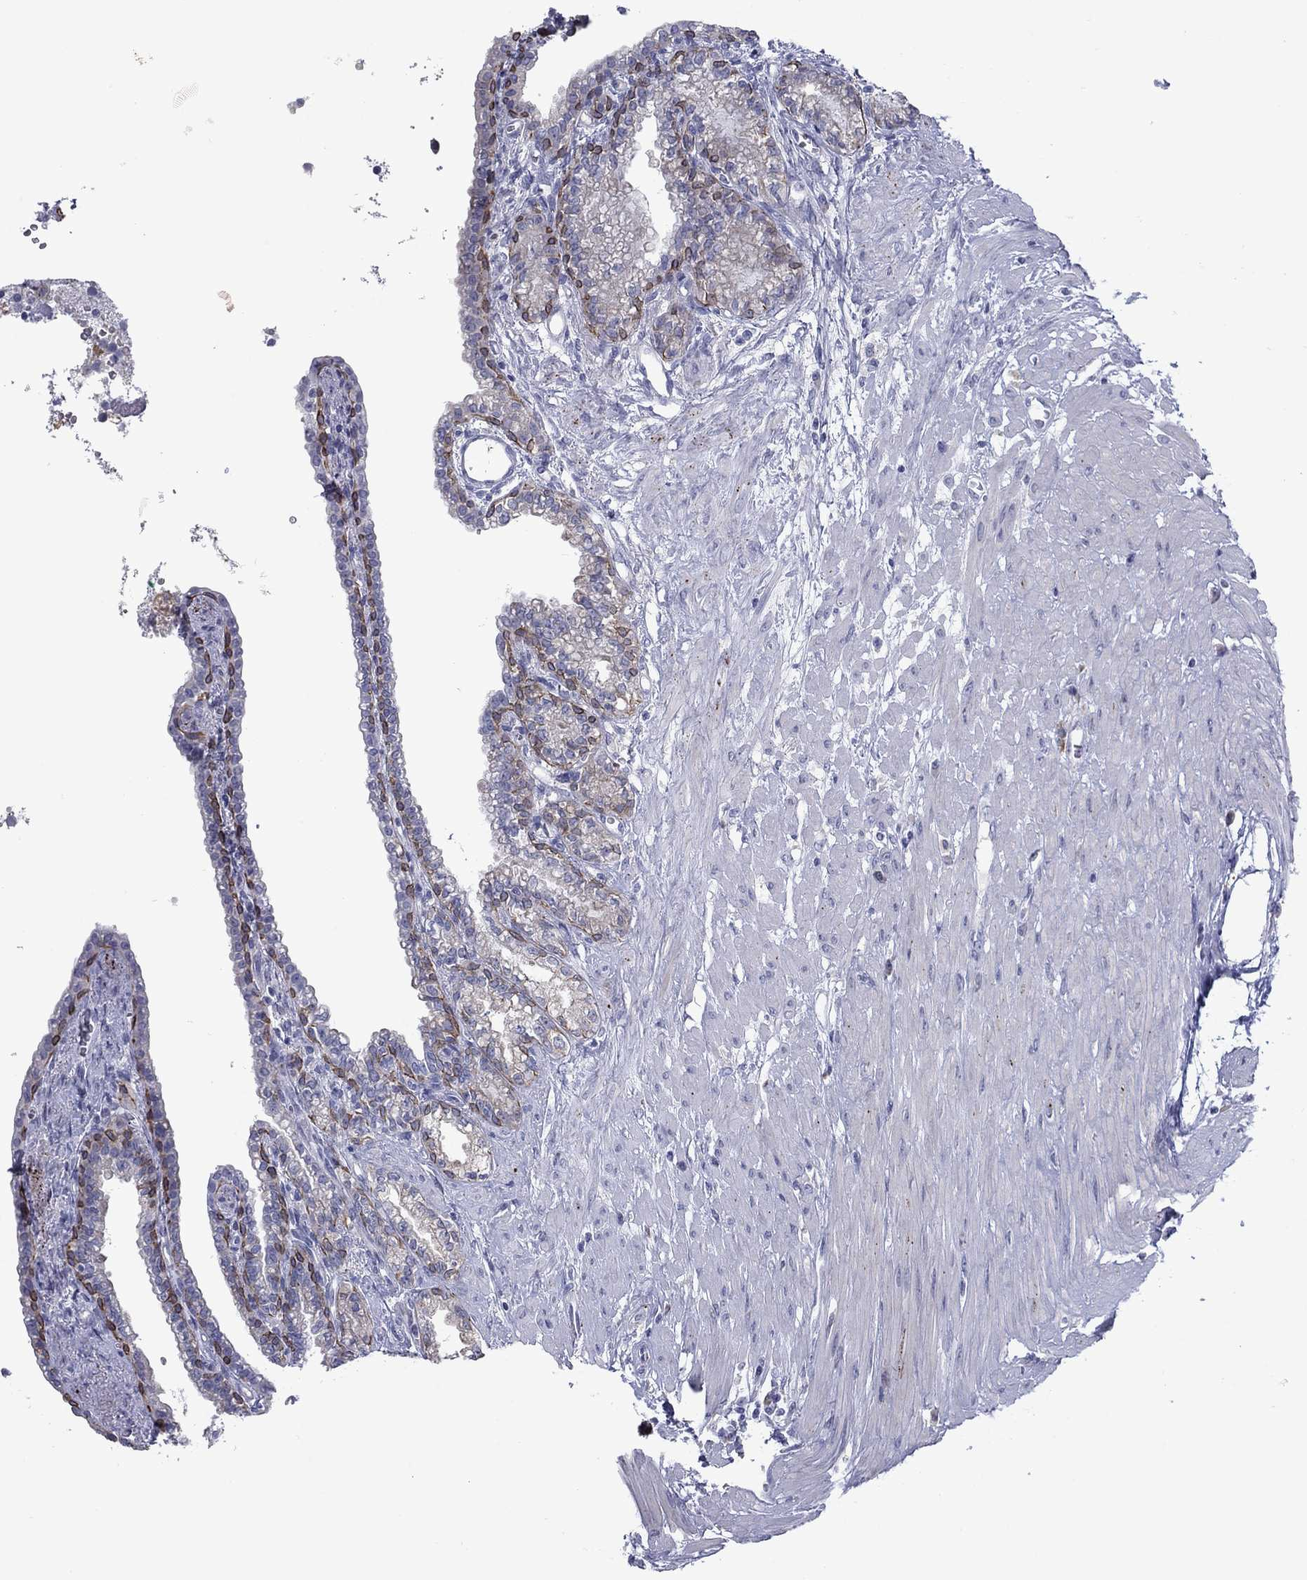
{"staining": {"intensity": "strong", "quantity": "<25%", "location": "cytoplasmic/membranous,nuclear"}, "tissue": "seminal vesicle", "cell_type": "Glandular cells", "image_type": "normal", "snomed": [{"axis": "morphology", "description": "Normal tissue, NOS"}, {"axis": "morphology", "description": "Urothelial carcinoma, NOS"}, {"axis": "topography", "description": "Urinary bladder"}, {"axis": "topography", "description": "Seminal veicle"}], "caption": "Immunohistochemical staining of unremarkable human seminal vesicle demonstrates medium levels of strong cytoplasmic/membranous,nuclear expression in about <25% of glandular cells. The staining was performed using DAB, with brown indicating positive protein expression. Nuclei are stained blue with hematoxylin.", "gene": "TMPRSS11A", "patient": {"sex": "male", "age": 76}}